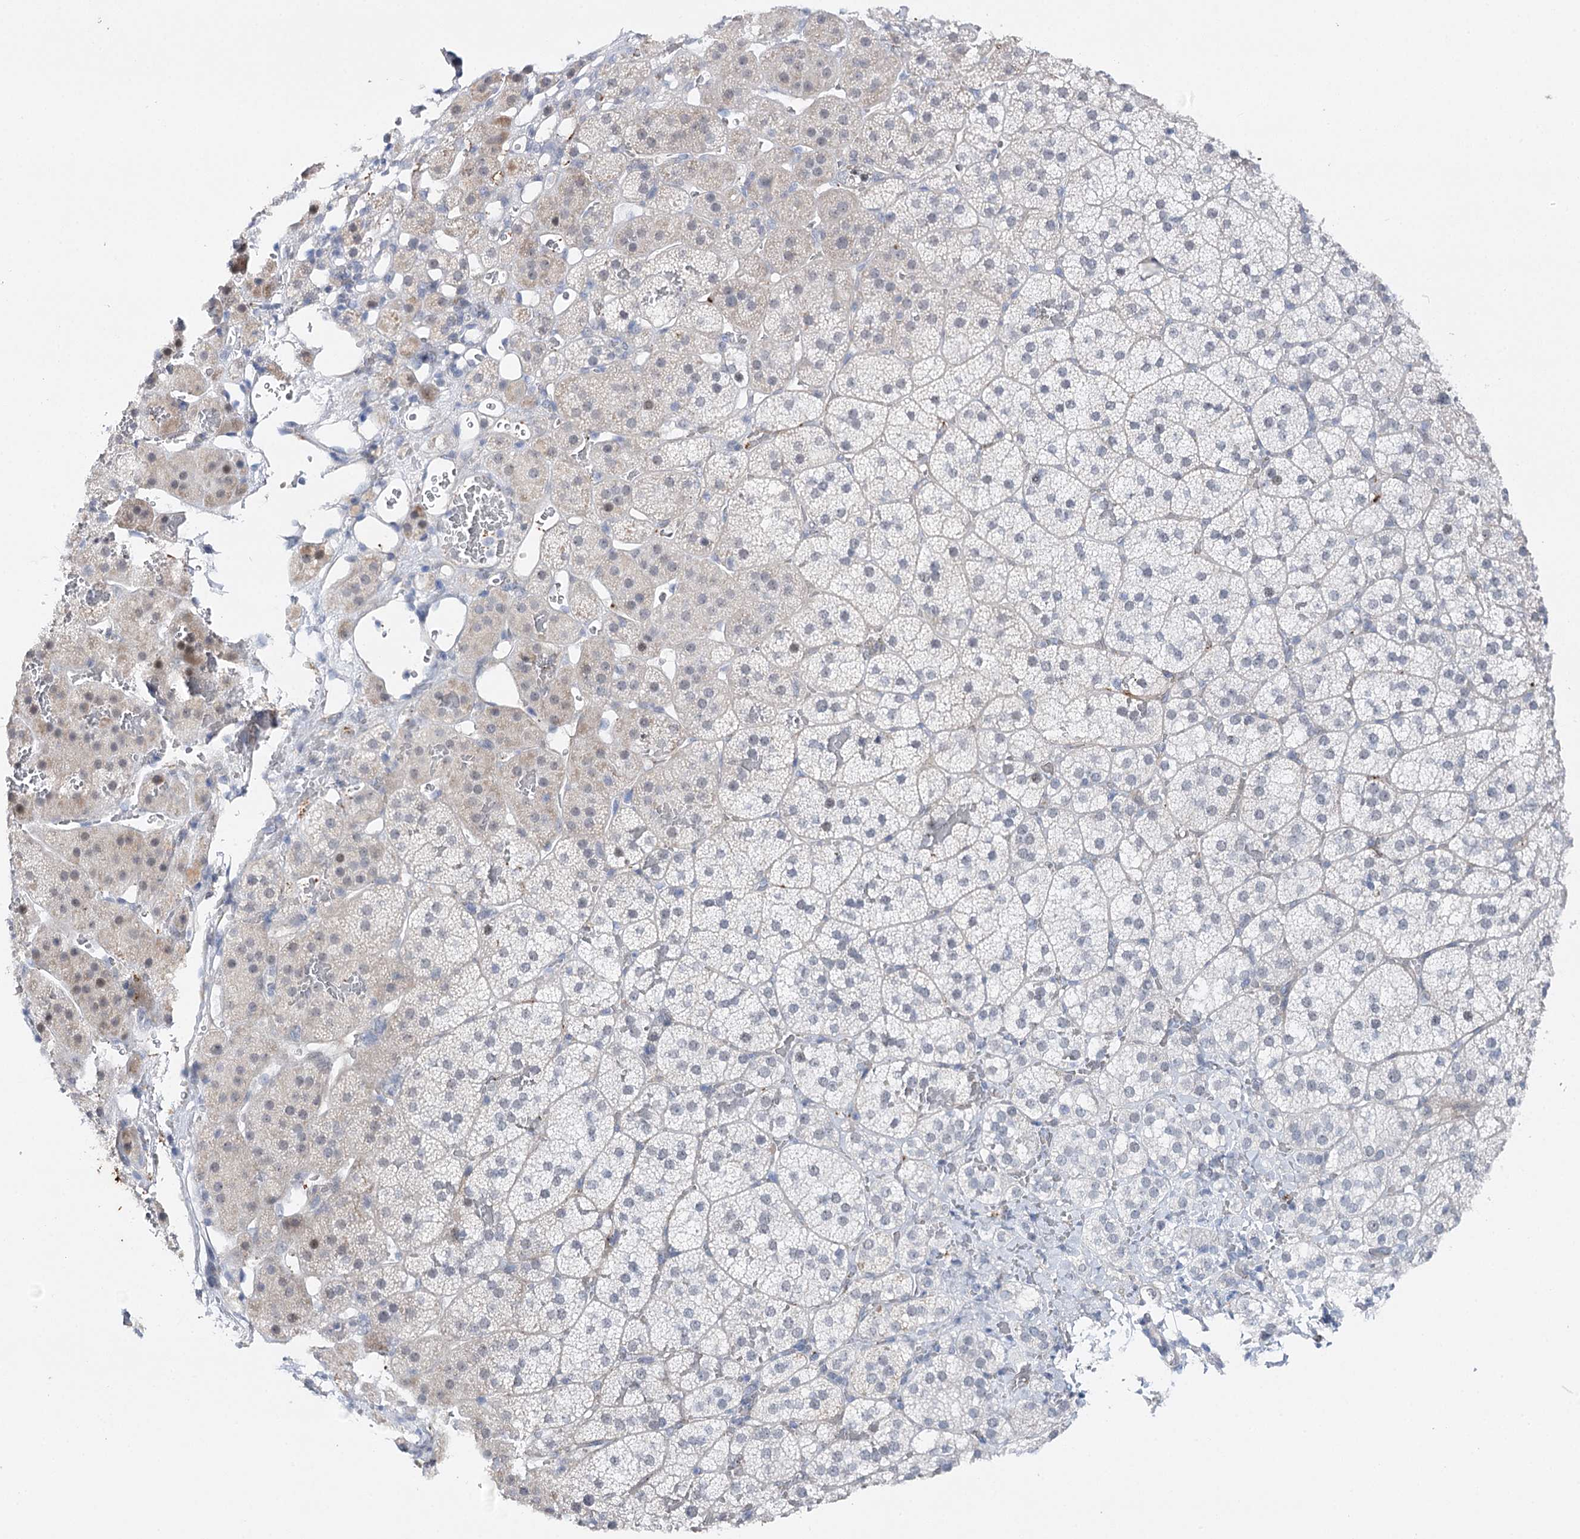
{"staining": {"intensity": "weak", "quantity": "<25%", "location": "cytoplasmic/membranous,nuclear"}, "tissue": "adrenal gland", "cell_type": "Glandular cells", "image_type": "normal", "snomed": [{"axis": "morphology", "description": "Normal tissue, NOS"}, {"axis": "topography", "description": "Adrenal gland"}], "caption": "High power microscopy micrograph of an immunohistochemistry (IHC) photomicrograph of benign adrenal gland, revealing no significant expression in glandular cells.", "gene": "AGXT2", "patient": {"sex": "female", "age": 44}}